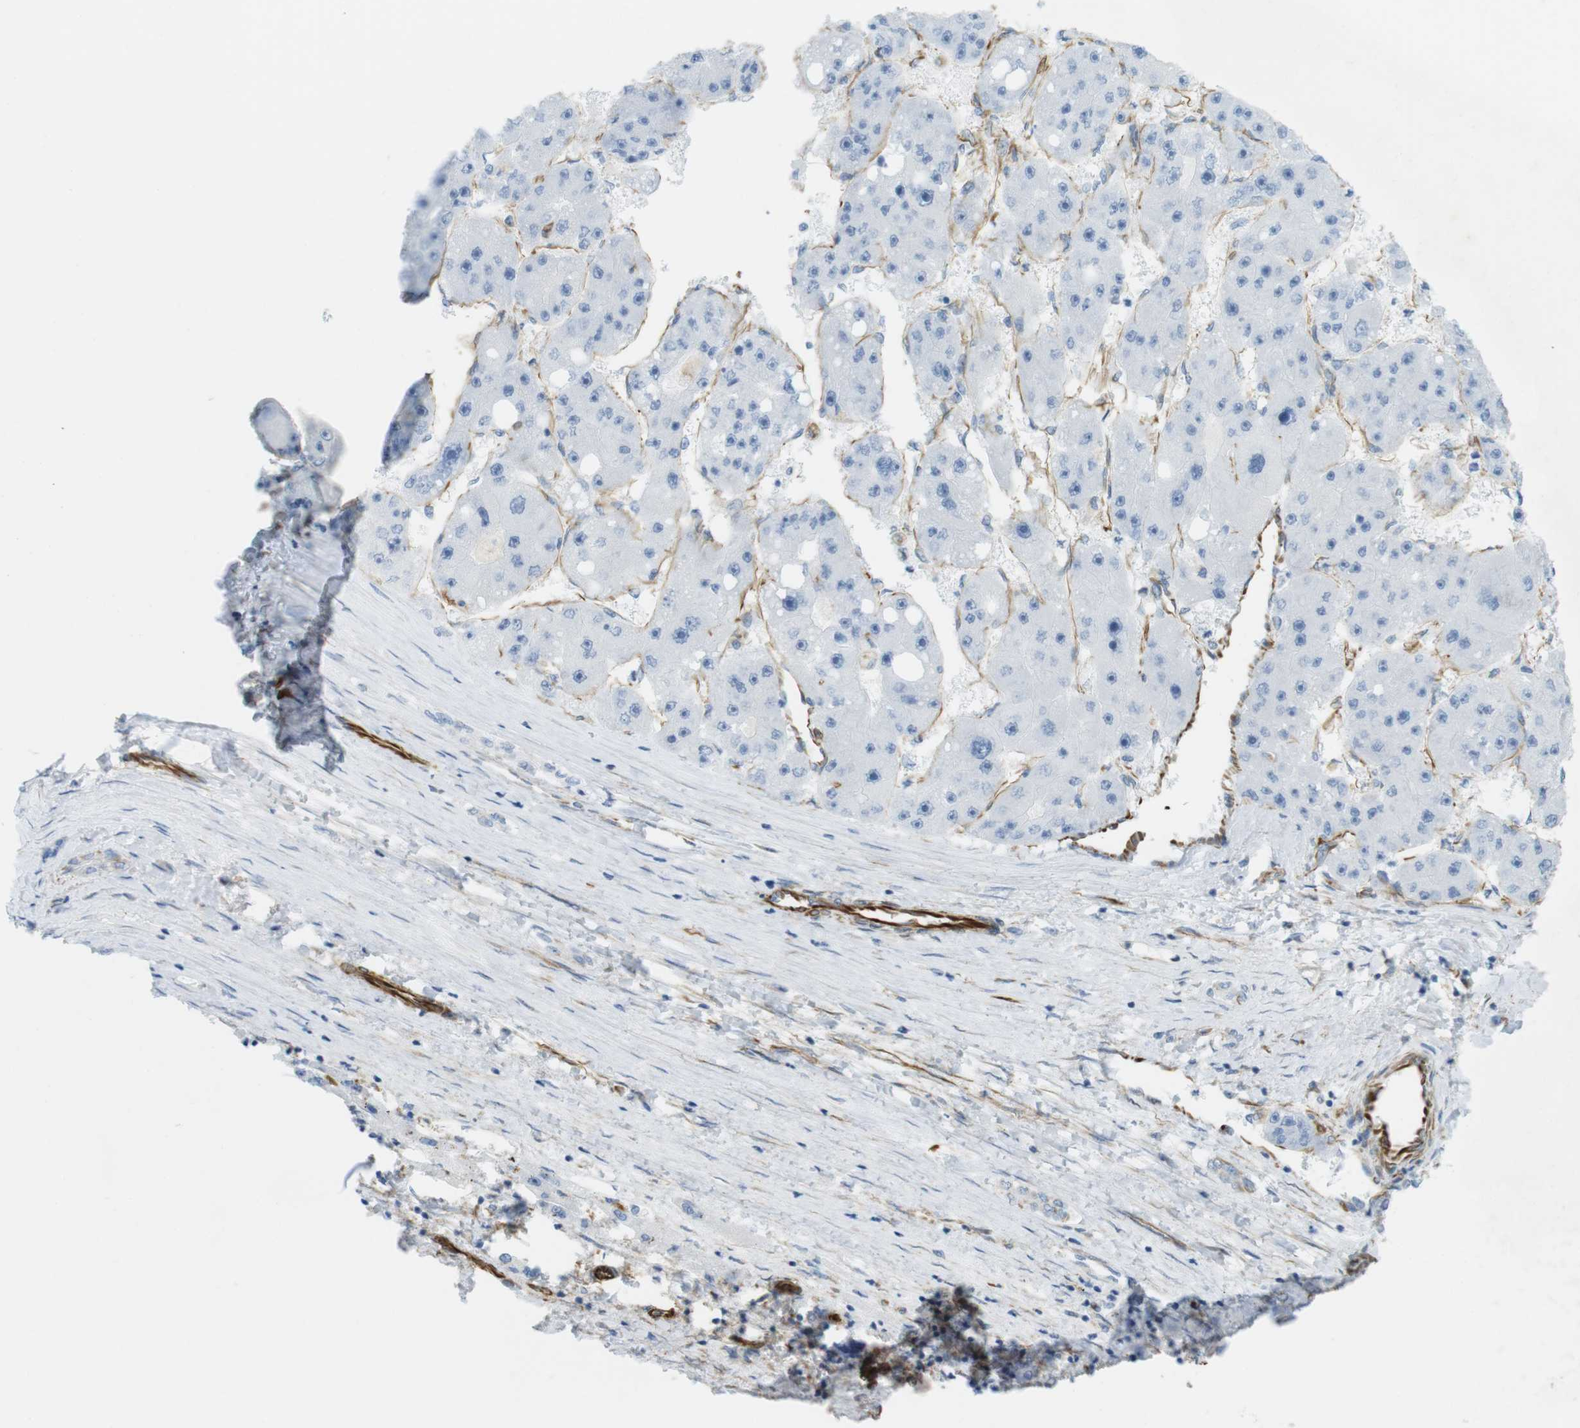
{"staining": {"intensity": "negative", "quantity": "none", "location": "none"}, "tissue": "liver cancer", "cell_type": "Tumor cells", "image_type": "cancer", "snomed": [{"axis": "morphology", "description": "Carcinoma, Hepatocellular, NOS"}, {"axis": "topography", "description": "Liver"}], "caption": "Hepatocellular carcinoma (liver) was stained to show a protein in brown. There is no significant positivity in tumor cells.", "gene": "MS4A10", "patient": {"sex": "female", "age": 61}}